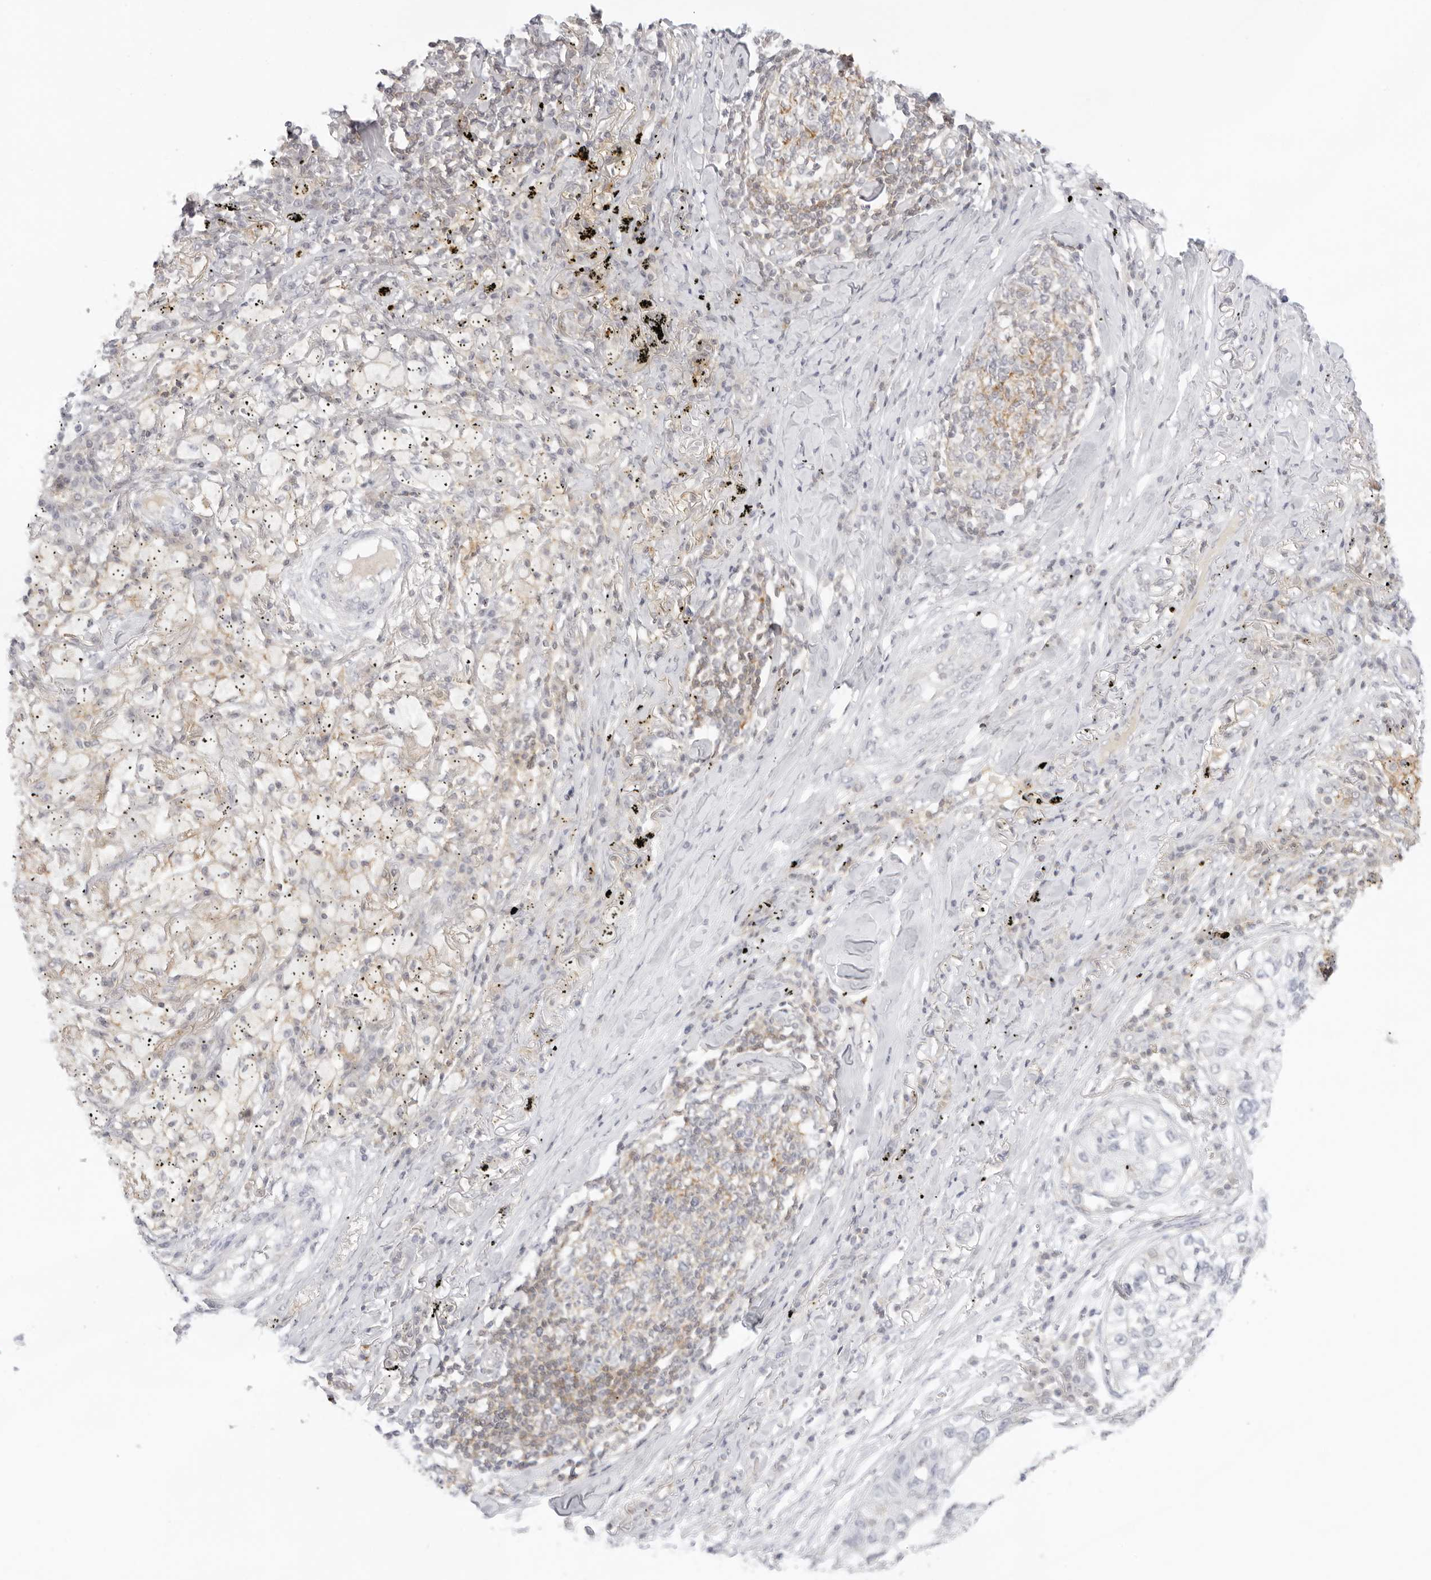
{"staining": {"intensity": "negative", "quantity": "none", "location": "none"}, "tissue": "lung cancer", "cell_type": "Tumor cells", "image_type": "cancer", "snomed": [{"axis": "morphology", "description": "Squamous cell carcinoma, NOS"}, {"axis": "topography", "description": "Lung"}], "caption": "Human lung squamous cell carcinoma stained for a protein using immunohistochemistry (IHC) reveals no staining in tumor cells.", "gene": "TNFRSF14", "patient": {"sex": "female", "age": 63}}